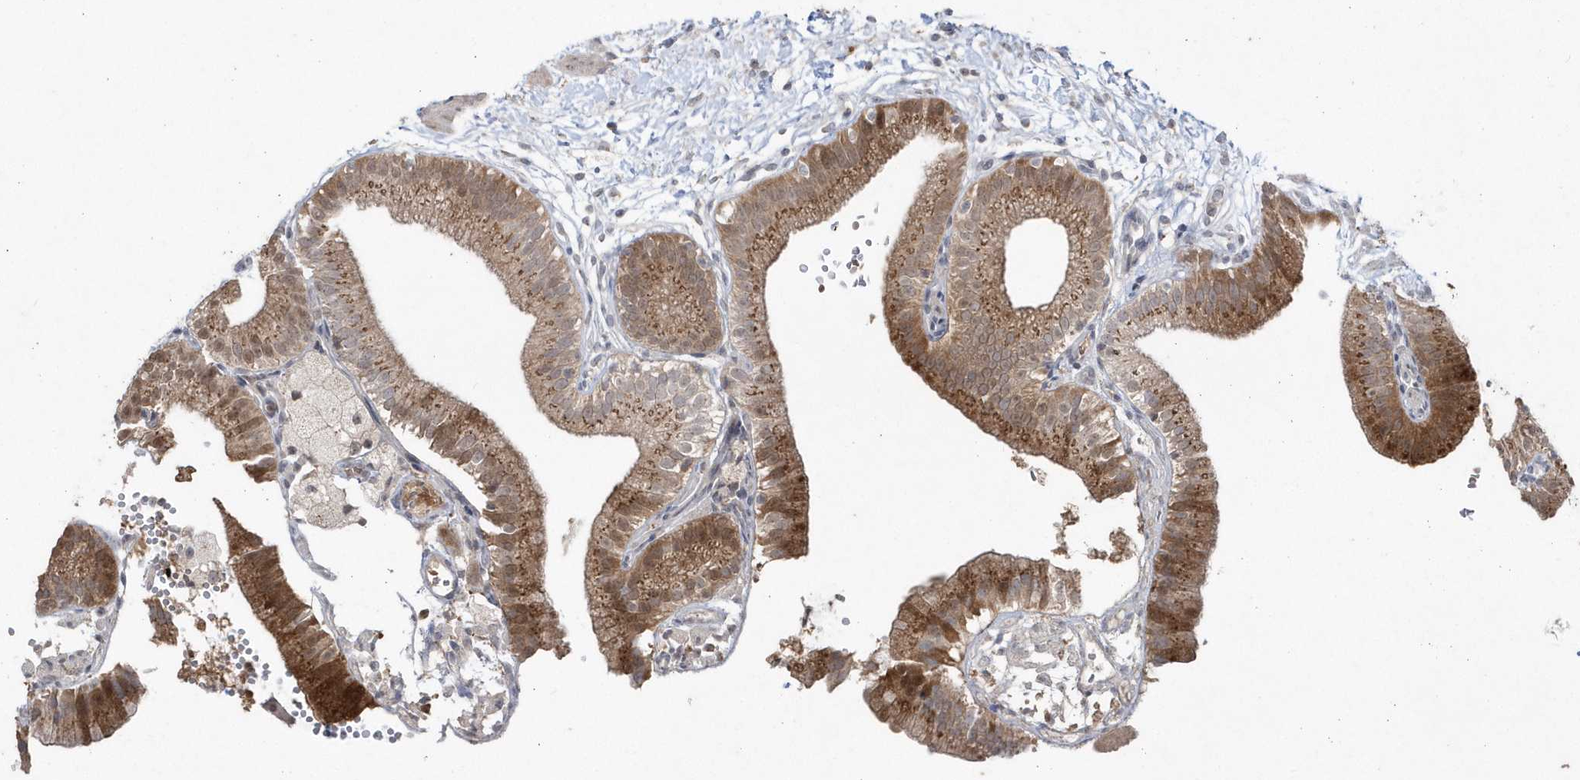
{"staining": {"intensity": "strong", "quantity": ">75%", "location": "cytoplasmic/membranous"}, "tissue": "gallbladder", "cell_type": "Glandular cells", "image_type": "normal", "snomed": [{"axis": "morphology", "description": "Normal tissue, NOS"}, {"axis": "topography", "description": "Gallbladder"}], "caption": "This photomicrograph displays unremarkable gallbladder stained with immunohistochemistry (IHC) to label a protein in brown. The cytoplasmic/membranous of glandular cells show strong positivity for the protein. Nuclei are counter-stained blue.", "gene": "GEMIN6", "patient": {"sex": "male", "age": 55}}